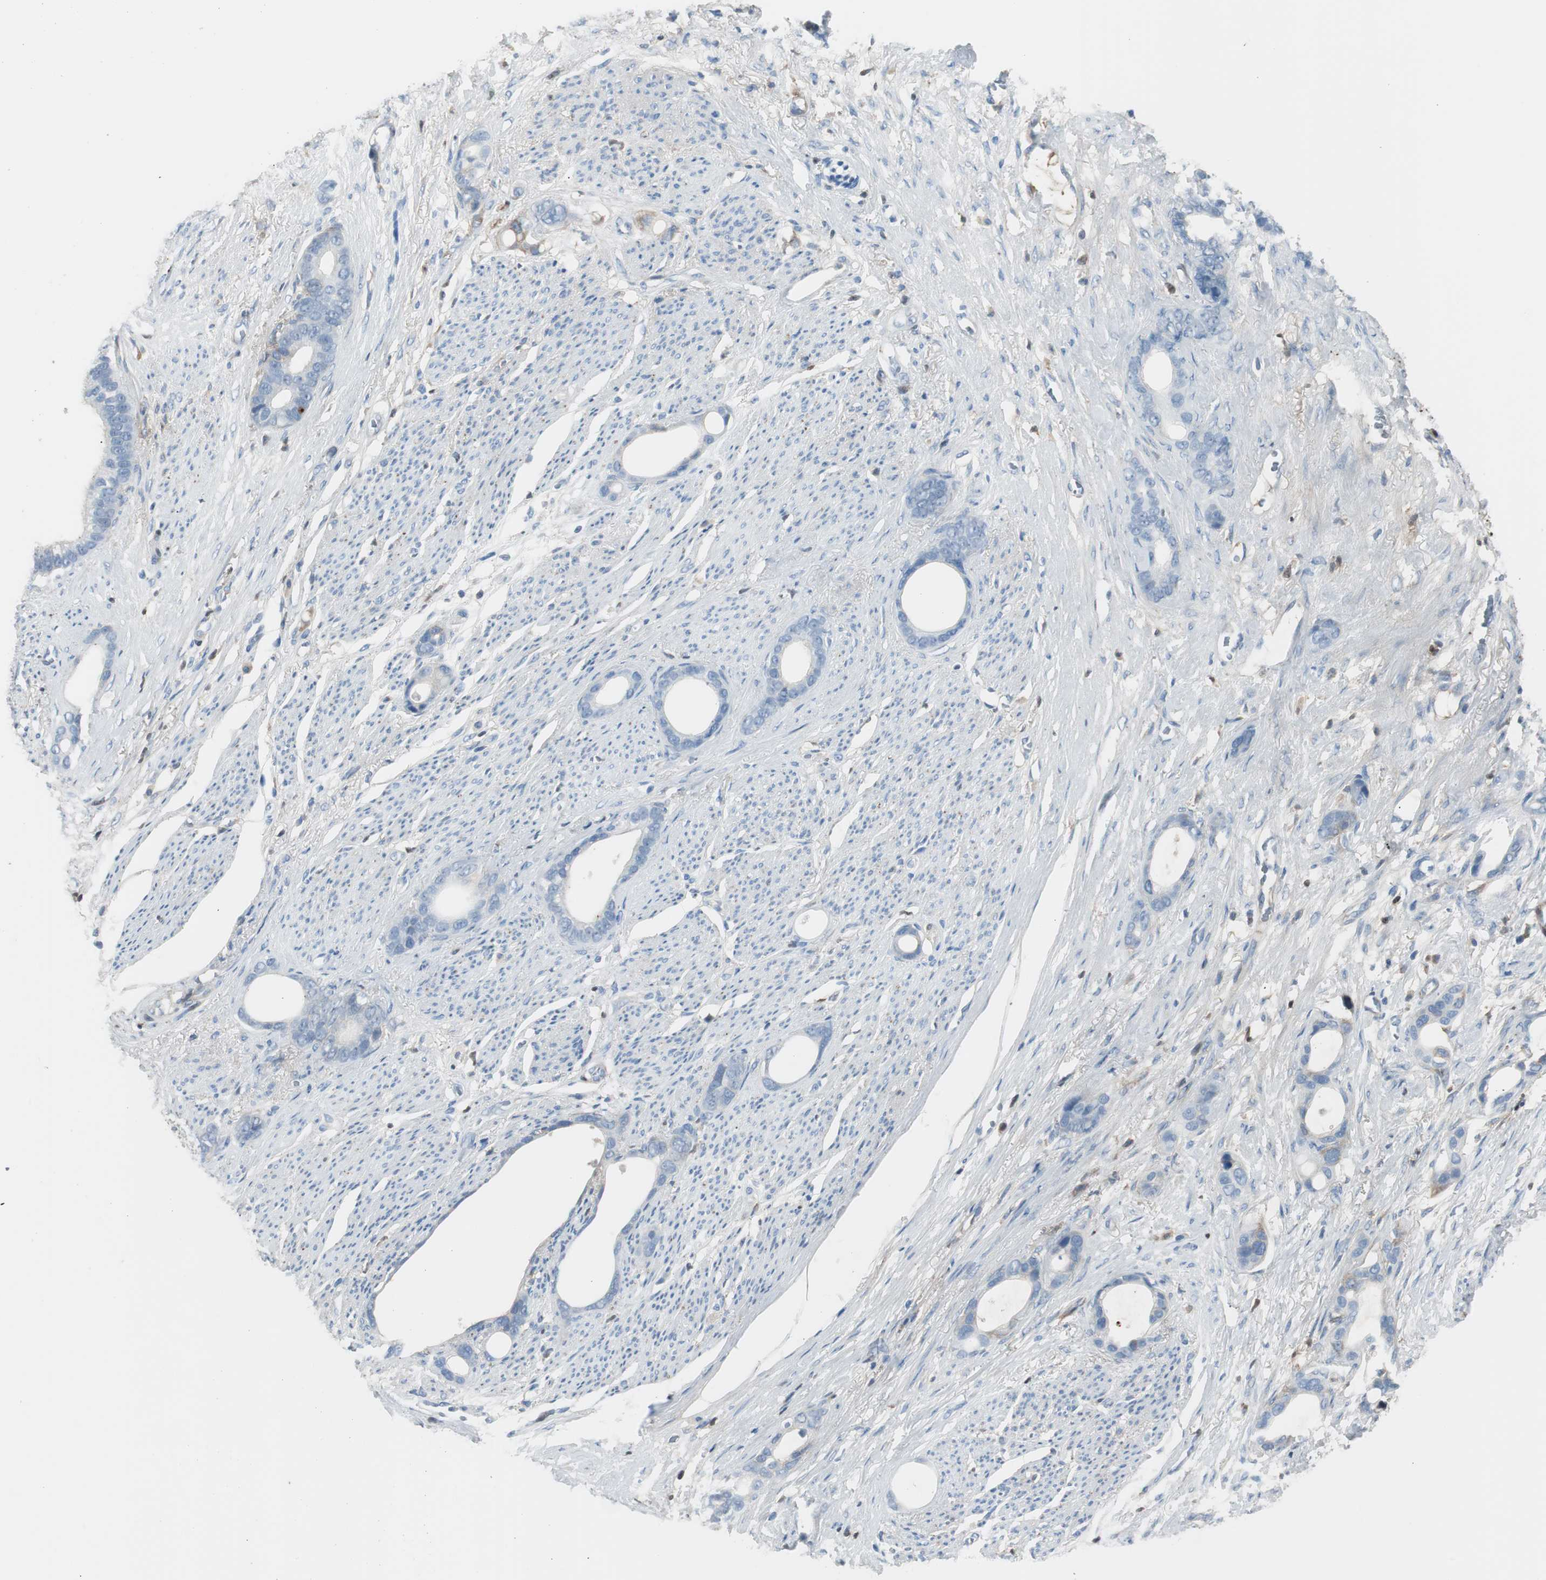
{"staining": {"intensity": "negative", "quantity": "none", "location": "none"}, "tissue": "stomach cancer", "cell_type": "Tumor cells", "image_type": "cancer", "snomed": [{"axis": "morphology", "description": "Adenocarcinoma, NOS"}, {"axis": "topography", "description": "Stomach"}], "caption": "Immunohistochemistry (IHC) micrograph of stomach adenocarcinoma stained for a protein (brown), which exhibits no positivity in tumor cells.", "gene": "SERPINF1", "patient": {"sex": "female", "age": 75}}